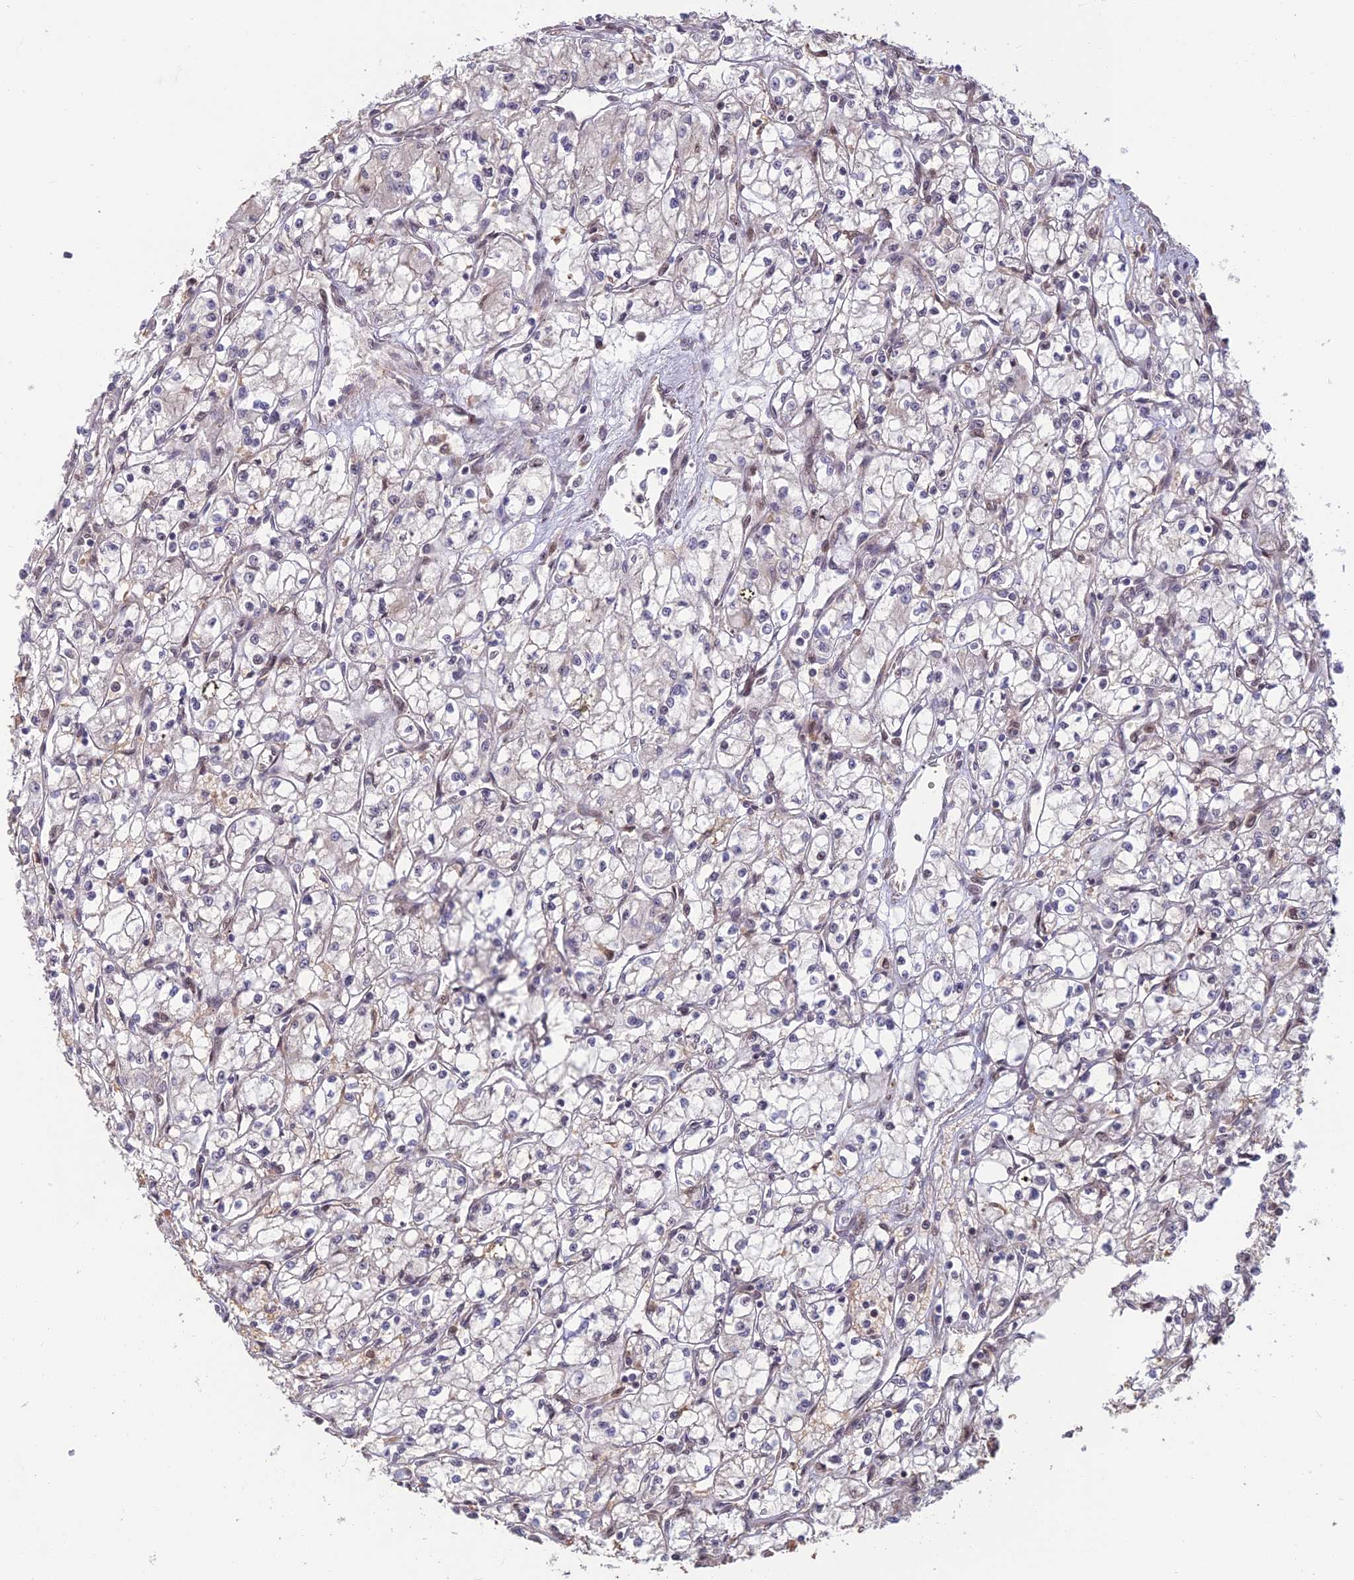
{"staining": {"intensity": "negative", "quantity": "none", "location": "none"}, "tissue": "renal cancer", "cell_type": "Tumor cells", "image_type": "cancer", "snomed": [{"axis": "morphology", "description": "Adenocarcinoma, NOS"}, {"axis": "topography", "description": "Kidney"}], "caption": "Immunohistochemistry (IHC) of human adenocarcinoma (renal) exhibits no staining in tumor cells. (Immunohistochemistry, brightfield microscopy, high magnification).", "gene": "UFSP2", "patient": {"sex": "male", "age": 59}}